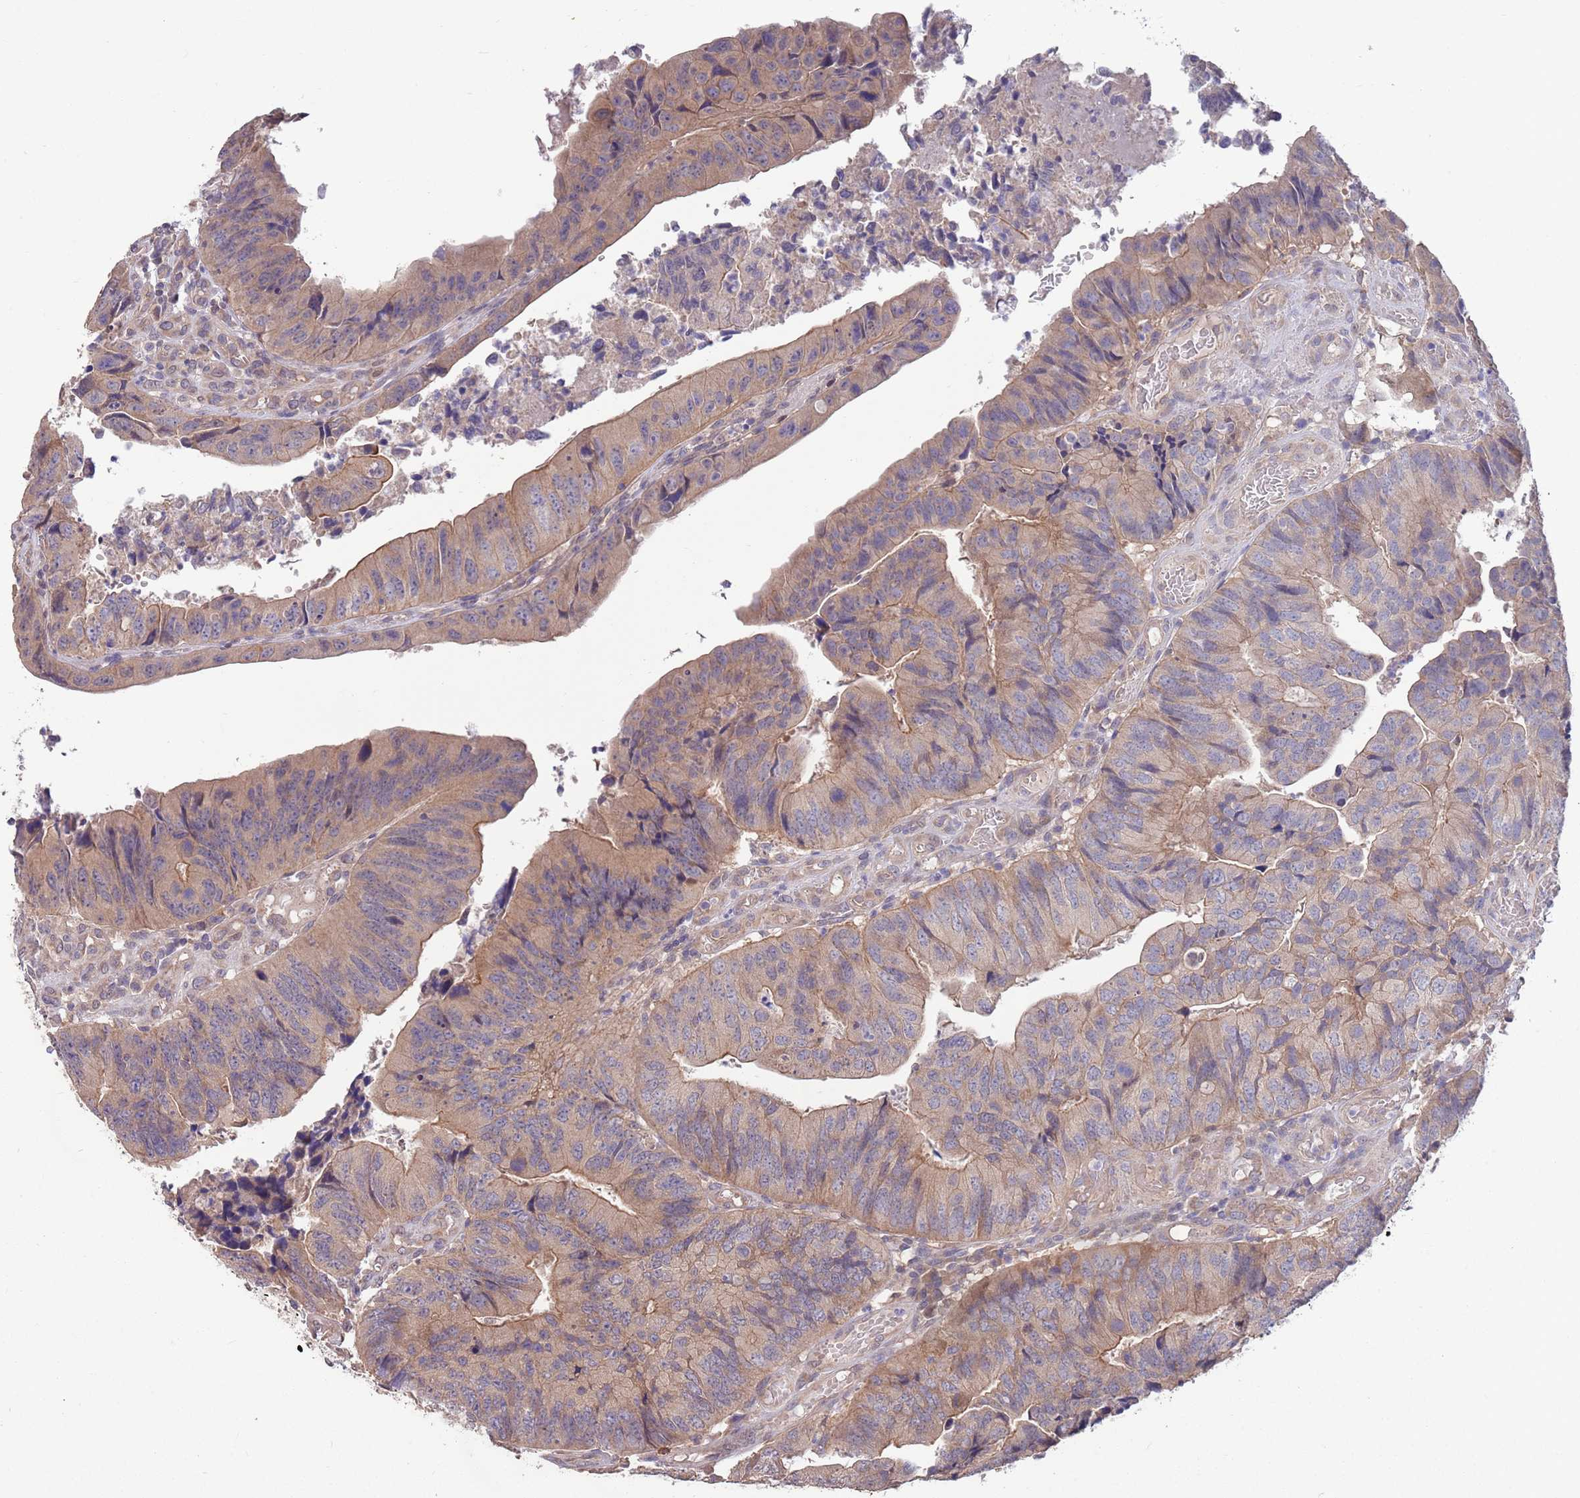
{"staining": {"intensity": "weak", "quantity": ">75%", "location": "cytoplasmic/membranous"}, "tissue": "colorectal cancer", "cell_type": "Tumor cells", "image_type": "cancer", "snomed": [{"axis": "morphology", "description": "Adenocarcinoma, NOS"}, {"axis": "topography", "description": "Colon"}], "caption": "About >75% of tumor cells in colorectal cancer reveal weak cytoplasmic/membranous protein positivity as visualized by brown immunohistochemical staining.", "gene": "MARVELD2", "patient": {"sex": "female", "age": 67}}